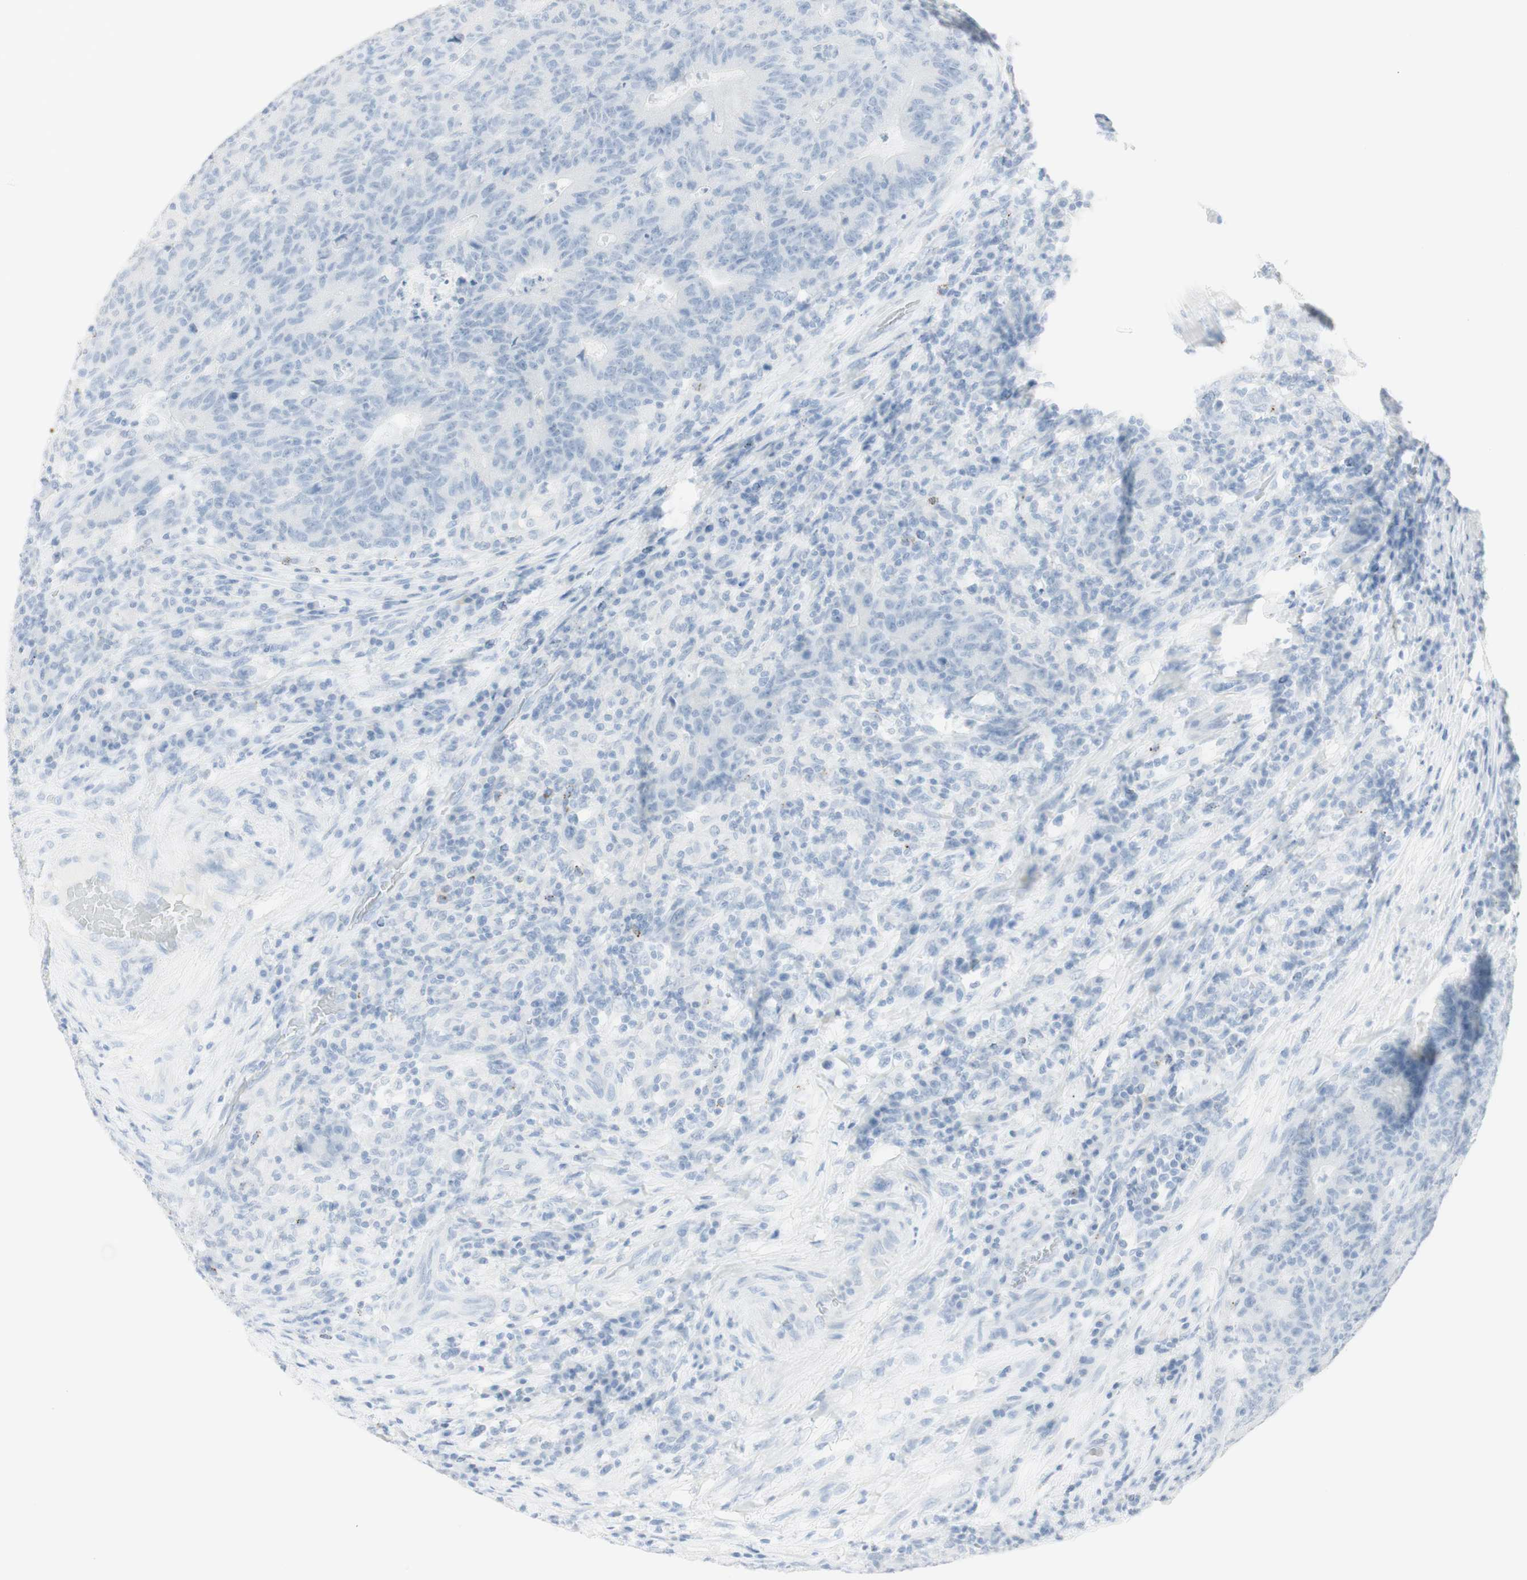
{"staining": {"intensity": "negative", "quantity": "none", "location": "none"}, "tissue": "colorectal cancer", "cell_type": "Tumor cells", "image_type": "cancer", "snomed": [{"axis": "morphology", "description": "Normal tissue, NOS"}, {"axis": "morphology", "description": "Adenocarcinoma, NOS"}, {"axis": "topography", "description": "Colon"}], "caption": "Human colorectal cancer (adenocarcinoma) stained for a protein using immunohistochemistry (IHC) exhibits no positivity in tumor cells.", "gene": "NAPSA", "patient": {"sex": "female", "age": 75}}